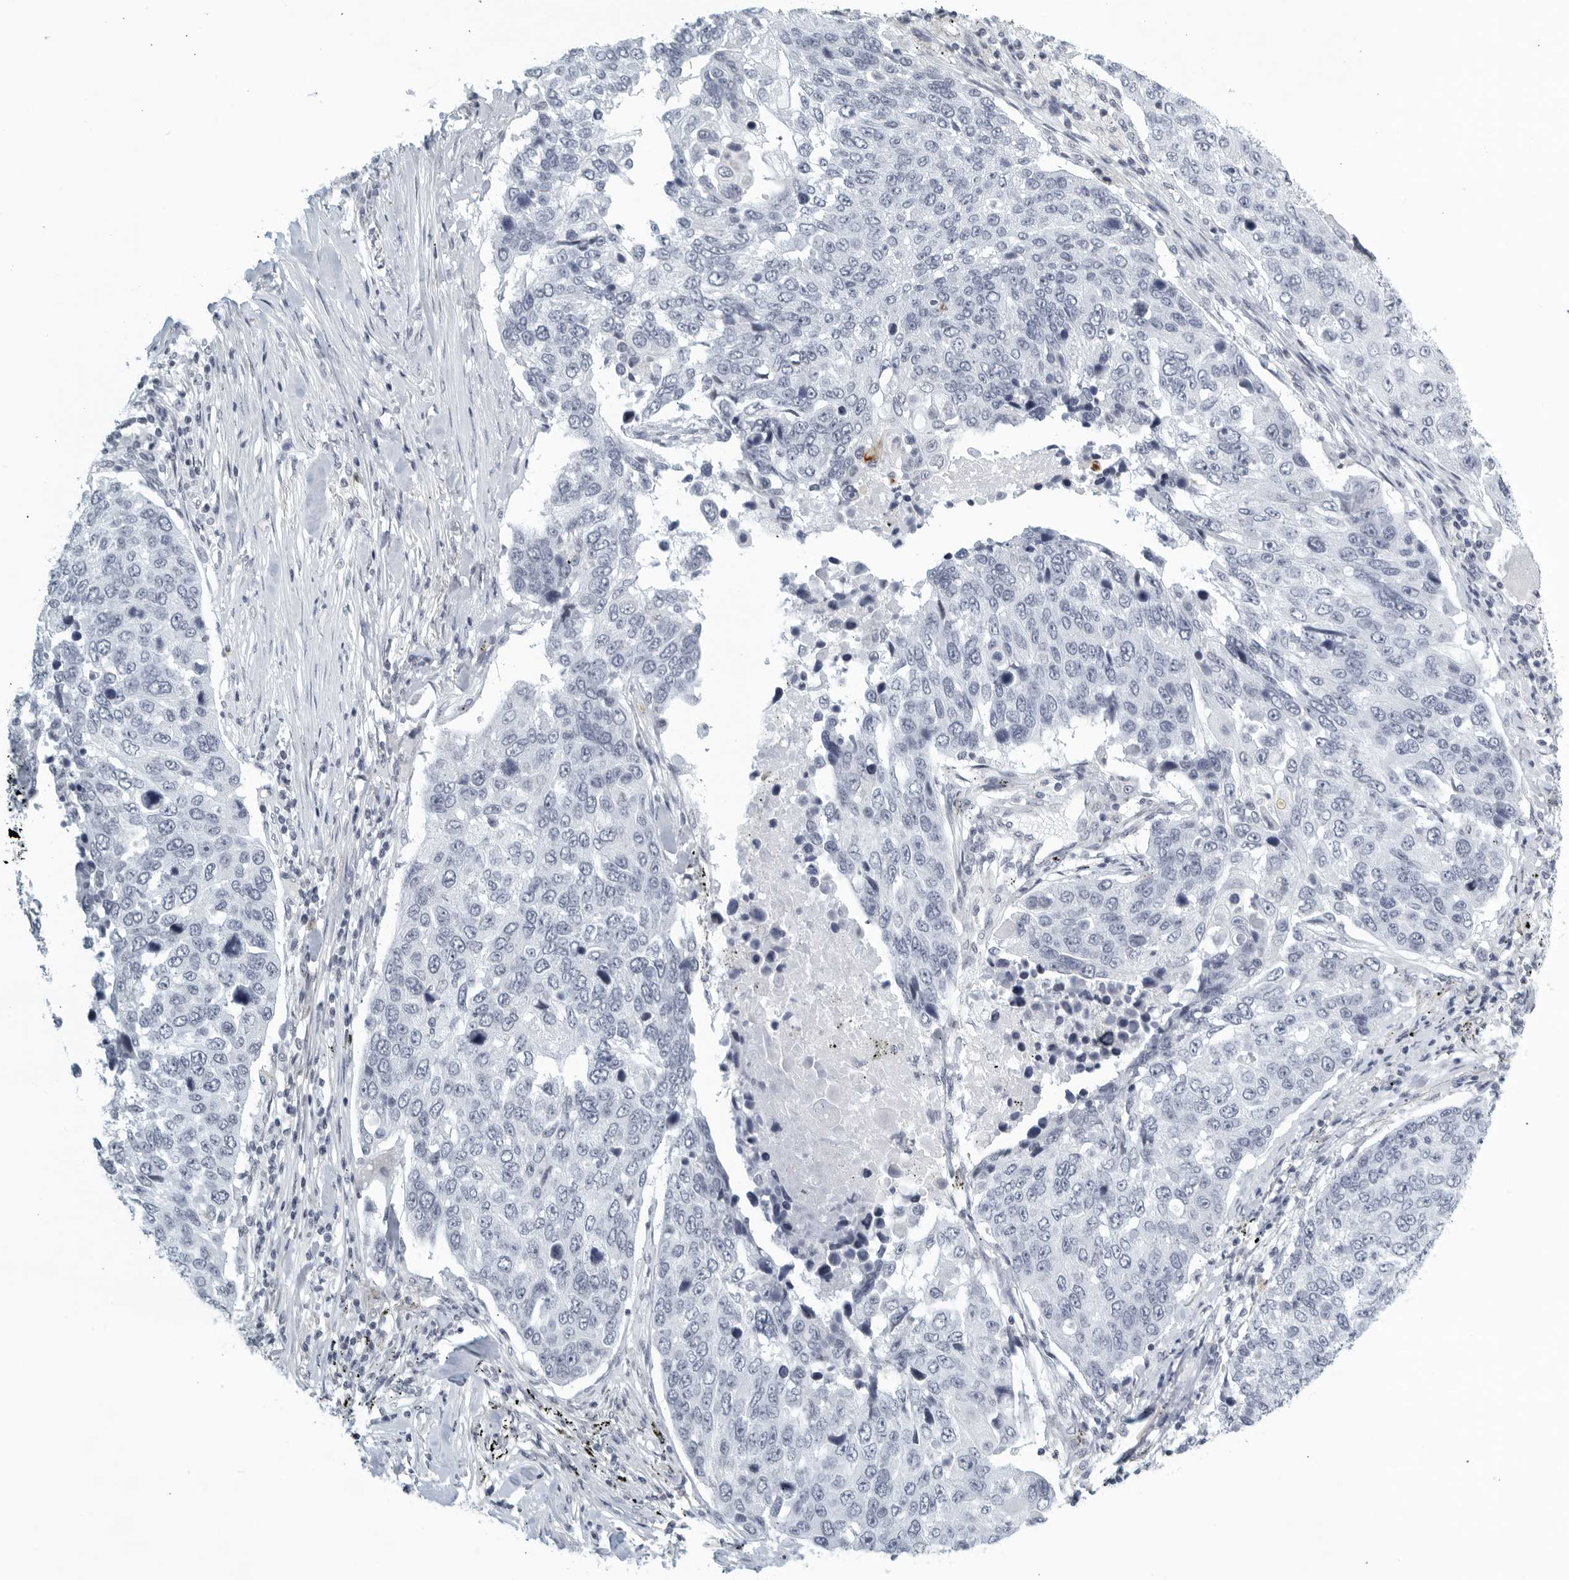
{"staining": {"intensity": "negative", "quantity": "none", "location": "none"}, "tissue": "lung cancer", "cell_type": "Tumor cells", "image_type": "cancer", "snomed": [{"axis": "morphology", "description": "Squamous cell carcinoma, NOS"}, {"axis": "topography", "description": "Lung"}], "caption": "An immunohistochemistry (IHC) image of lung cancer is shown. There is no staining in tumor cells of lung cancer. Brightfield microscopy of immunohistochemistry stained with DAB (3,3'-diaminobenzidine) (brown) and hematoxylin (blue), captured at high magnification.", "gene": "KLK7", "patient": {"sex": "male", "age": 66}}